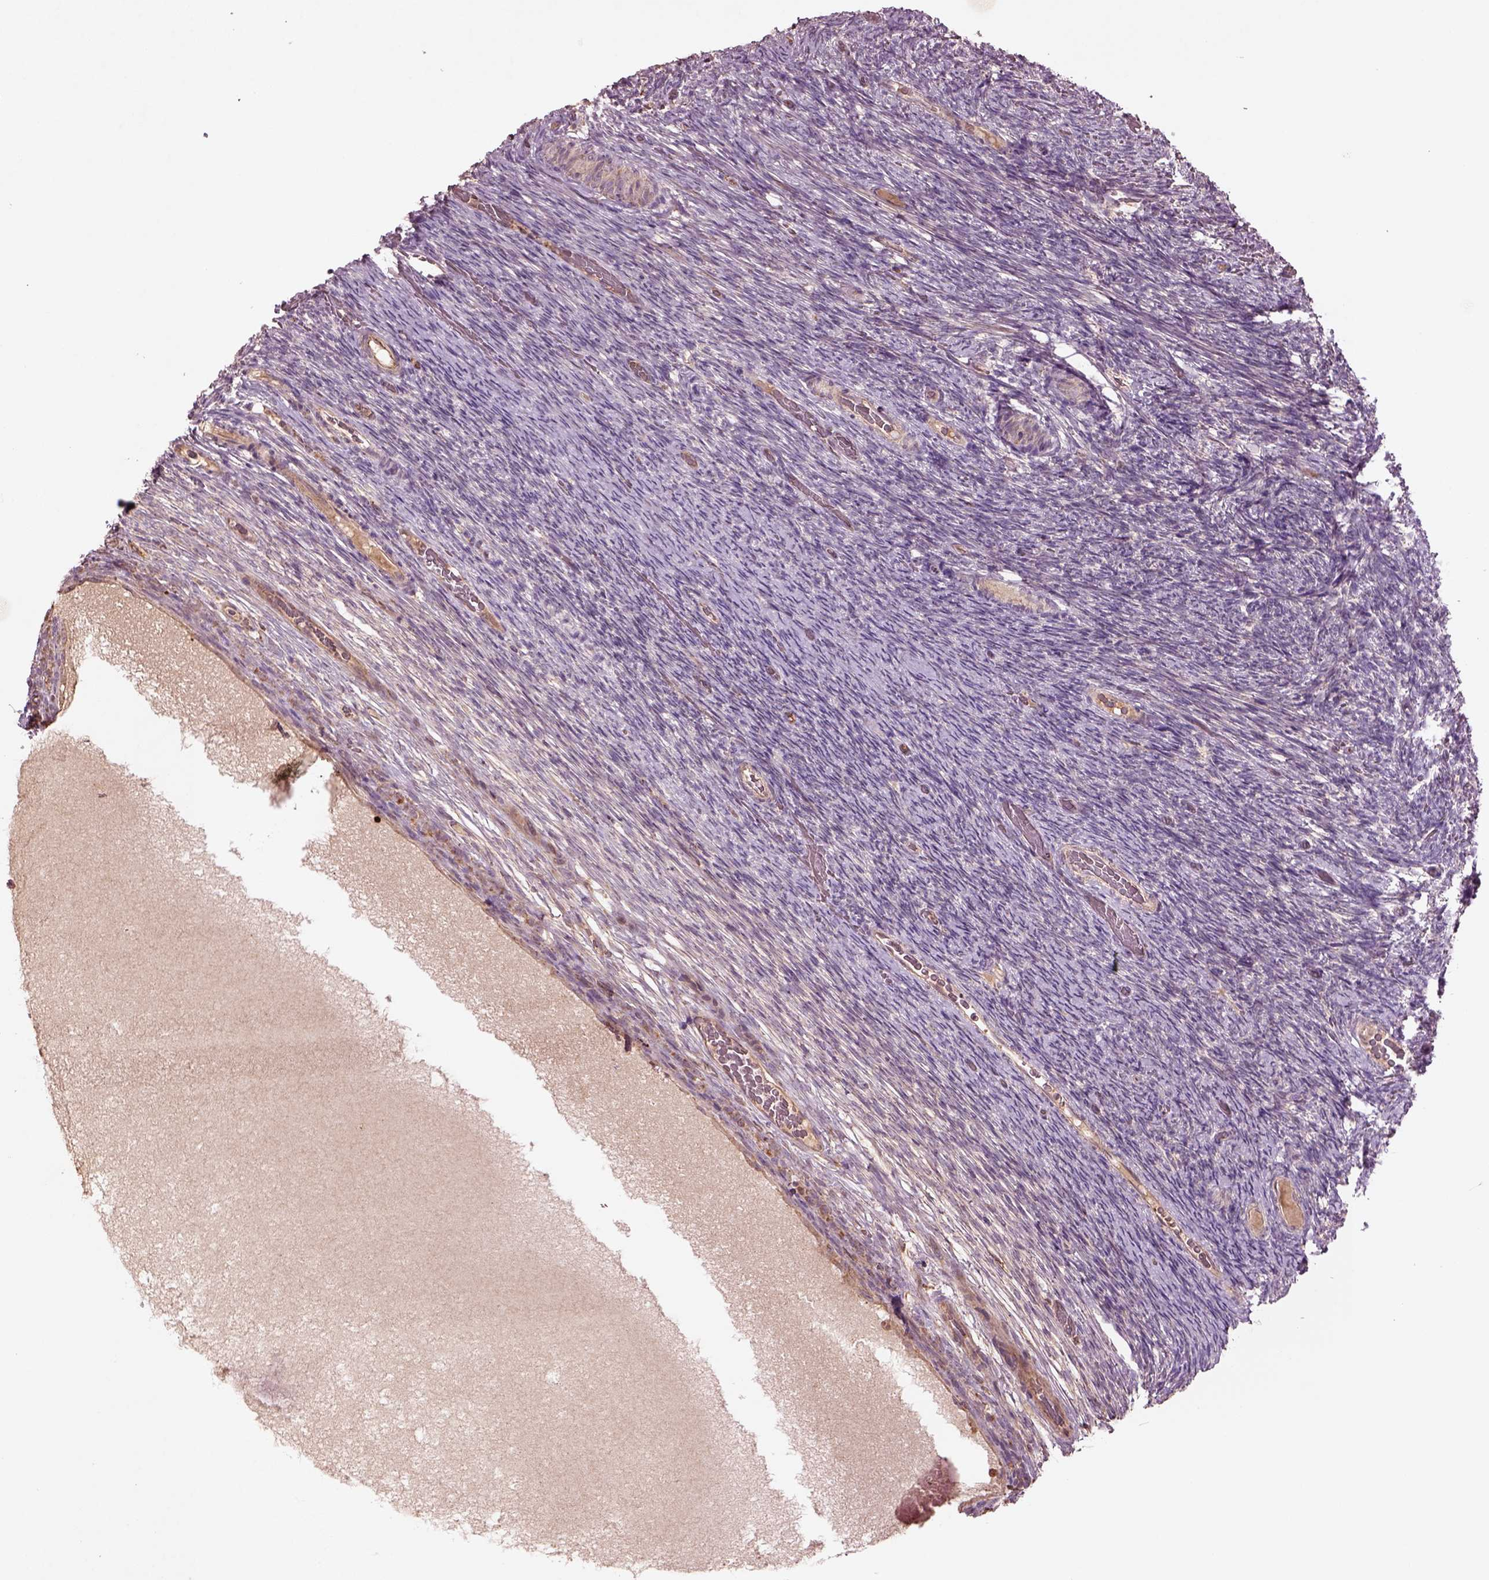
{"staining": {"intensity": "negative", "quantity": "none", "location": "none"}, "tissue": "ovary", "cell_type": "Ovarian stroma cells", "image_type": "normal", "snomed": [{"axis": "morphology", "description": "Normal tissue, NOS"}, {"axis": "topography", "description": "Ovary"}], "caption": "DAB immunohistochemical staining of normal human ovary exhibits no significant positivity in ovarian stroma cells.", "gene": "SLC25A31", "patient": {"sex": "female", "age": 34}}